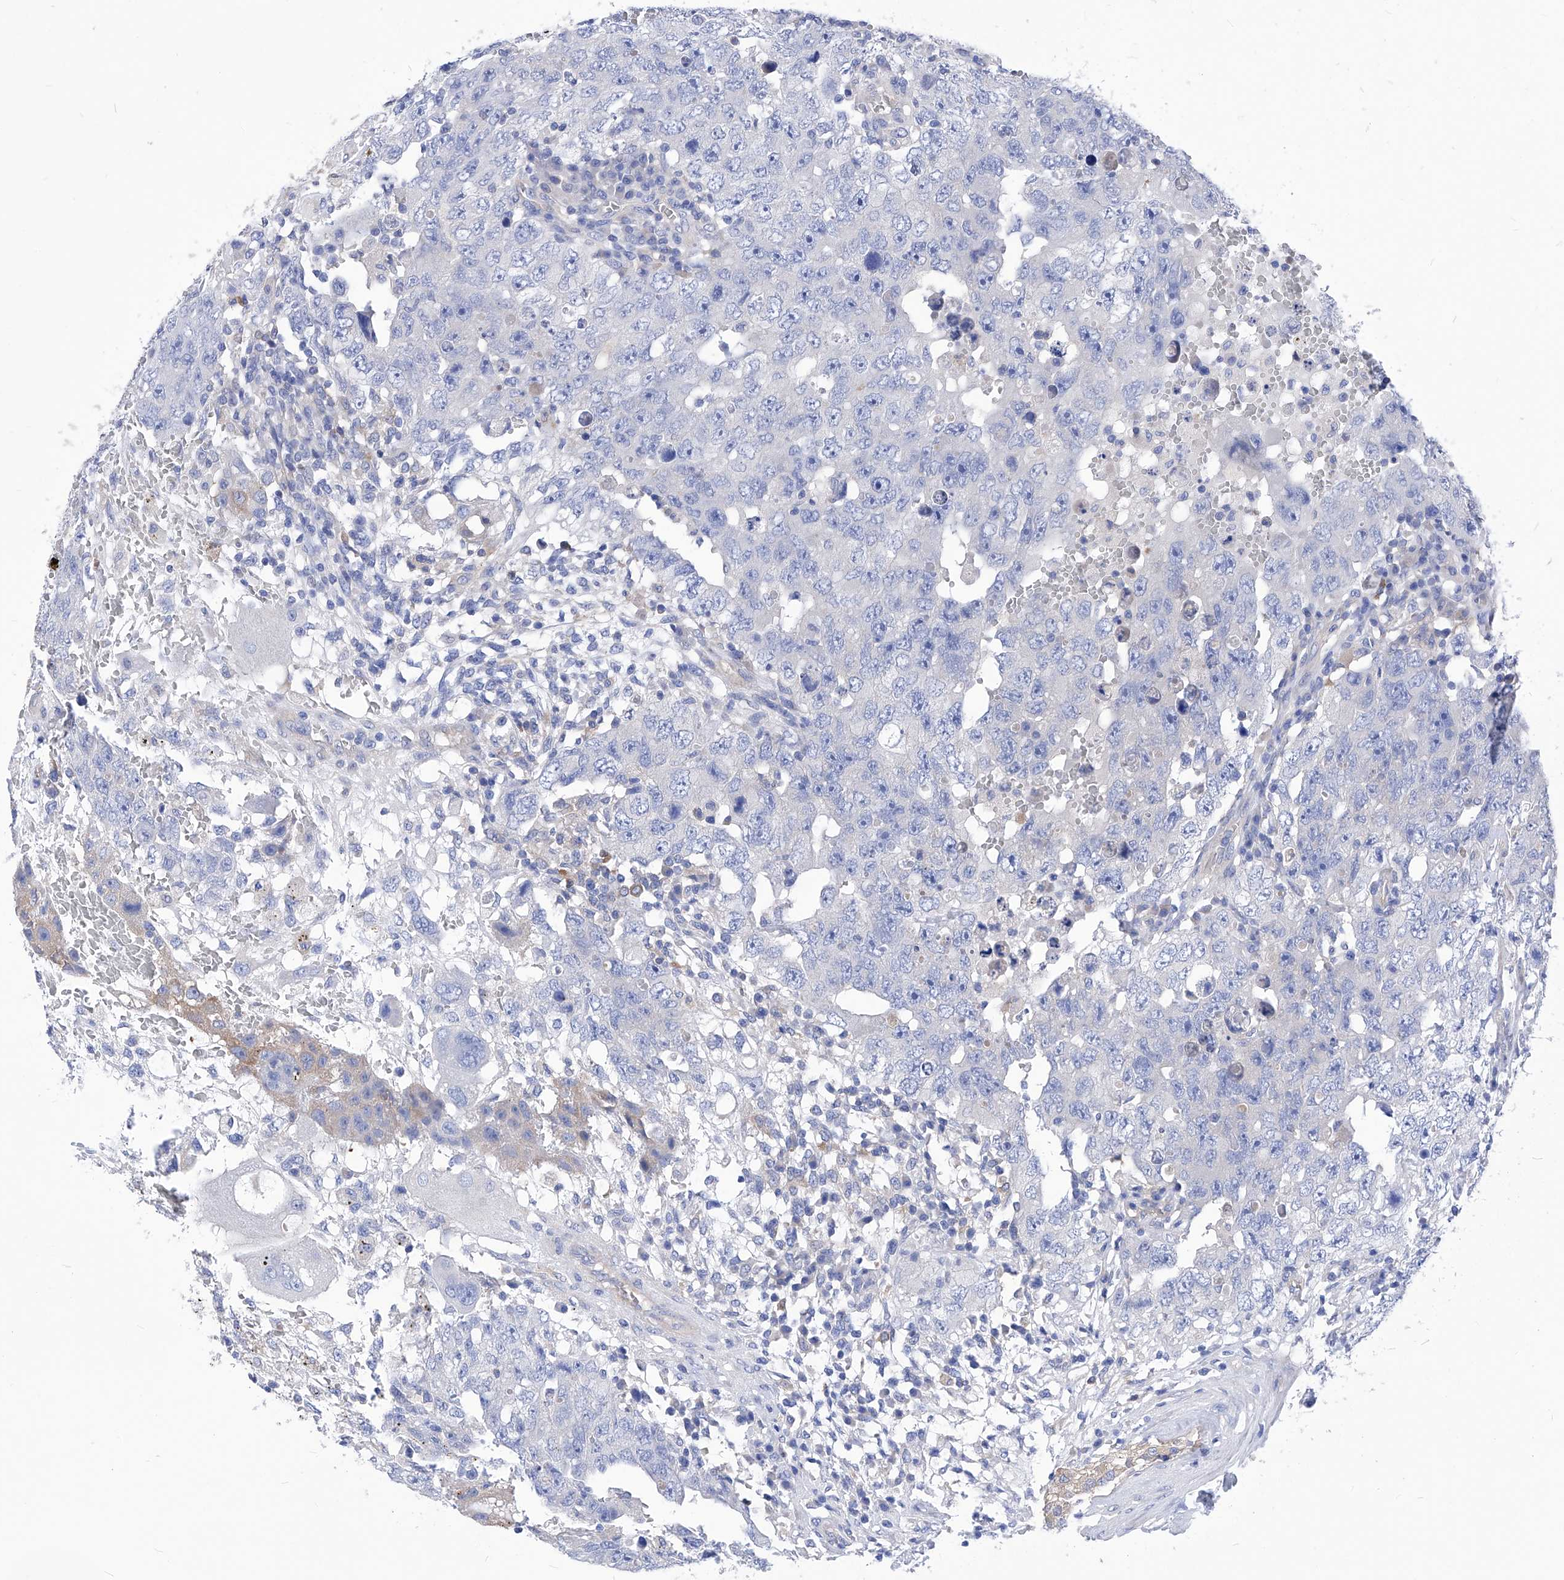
{"staining": {"intensity": "negative", "quantity": "none", "location": "none"}, "tissue": "testis cancer", "cell_type": "Tumor cells", "image_type": "cancer", "snomed": [{"axis": "morphology", "description": "Carcinoma, Embryonal, NOS"}, {"axis": "topography", "description": "Testis"}], "caption": "High power microscopy histopathology image of an immunohistochemistry micrograph of testis cancer, revealing no significant expression in tumor cells.", "gene": "XPNPEP1", "patient": {"sex": "male", "age": 26}}